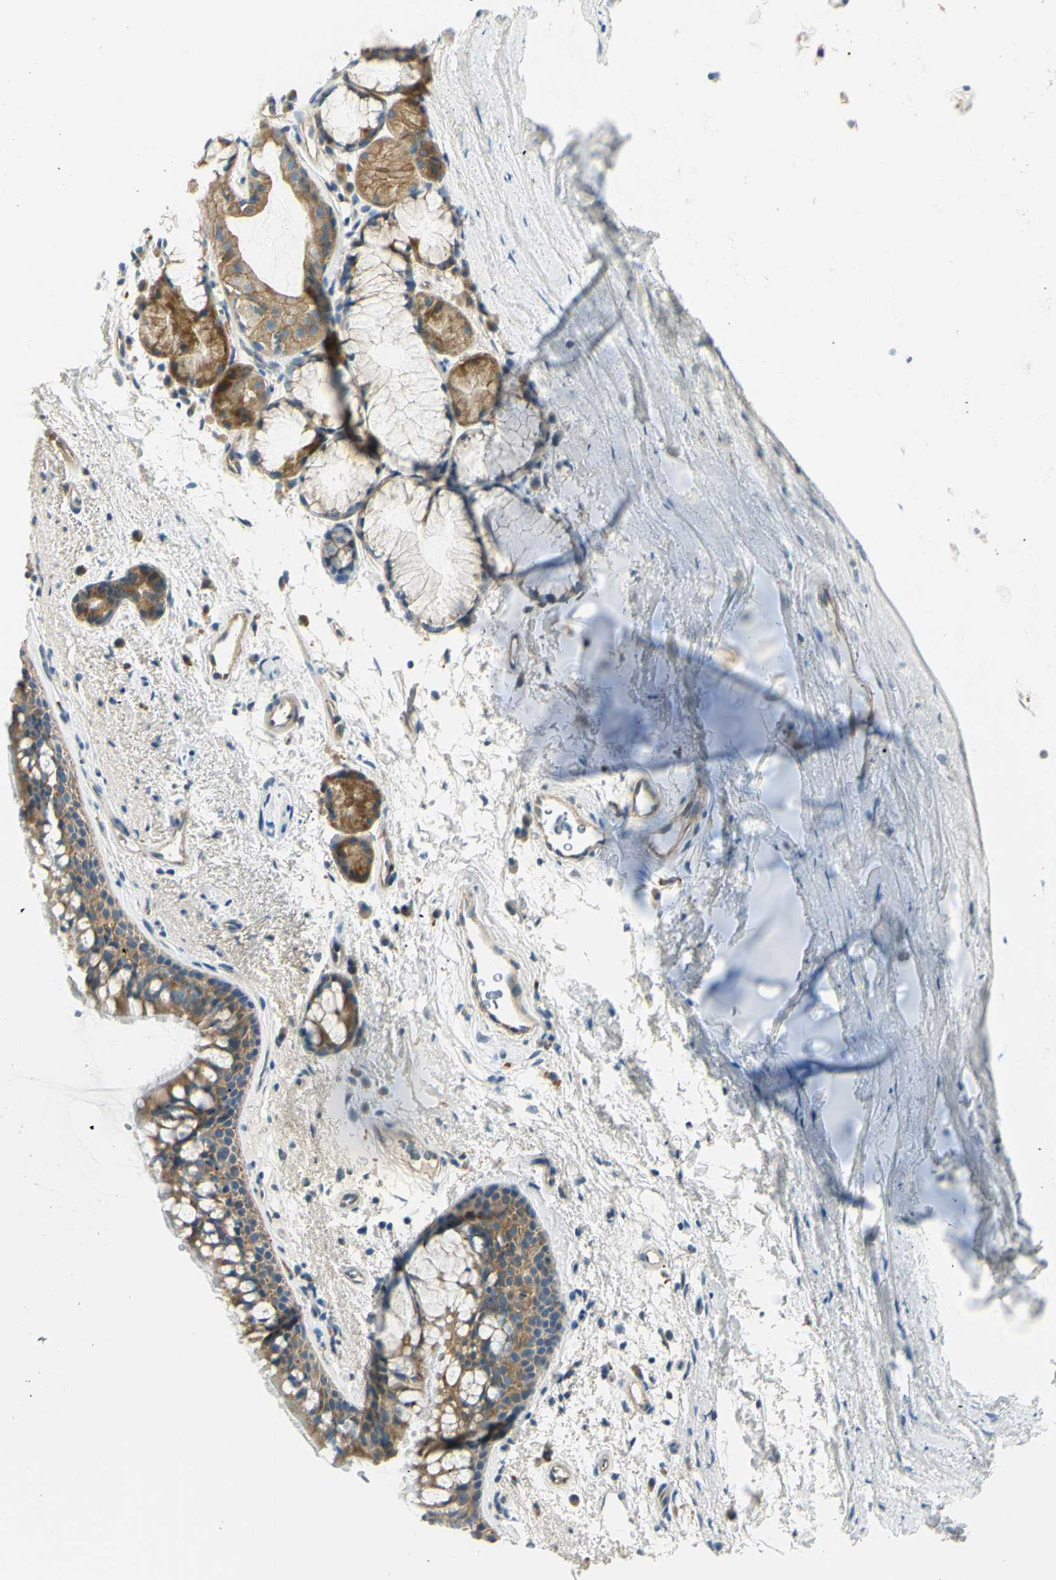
{"staining": {"intensity": "moderate", "quantity": ">75%", "location": "cytoplasmic/membranous"}, "tissue": "bronchus", "cell_type": "Respiratory epithelial cells", "image_type": "normal", "snomed": [{"axis": "morphology", "description": "Normal tissue, NOS"}, {"axis": "topography", "description": "Bronchus"}], "caption": "This photomicrograph shows normal bronchus stained with IHC to label a protein in brown. The cytoplasmic/membranous of respiratory epithelial cells show moderate positivity for the protein. Nuclei are counter-stained blue.", "gene": "LAMA3", "patient": {"sex": "female", "age": 54}}